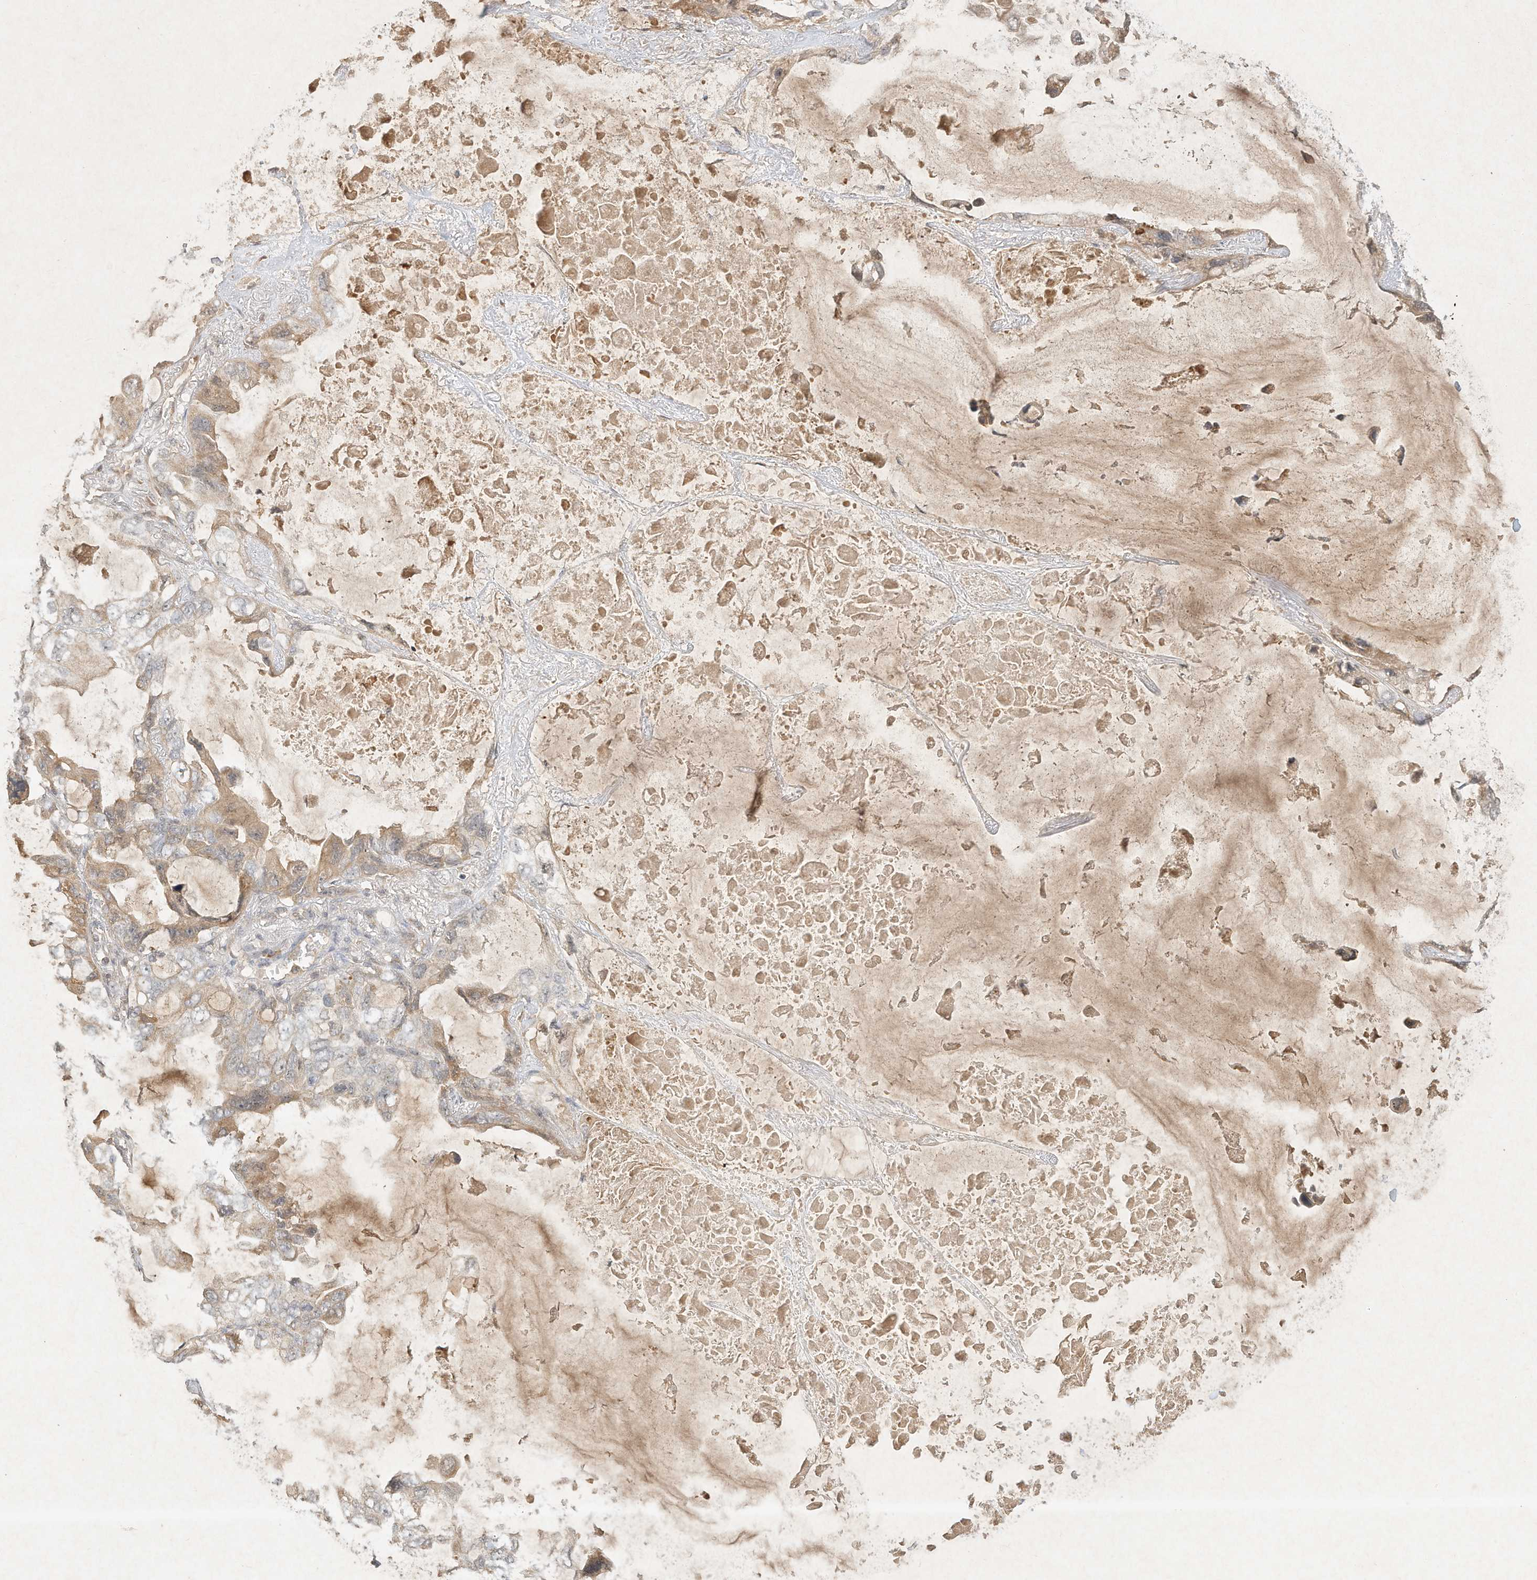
{"staining": {"intensity": "weak", "quantity": "25%-75%", "location": "cytoplasmic/membranous"}, "tissue": "lung cancer", "cell_type": "Tumor cells", "image_type": "cancer", "snomed": [{"axis": "morphology", "description": "Squamous cell carcinoma, NOS"}, {"axis": "topography", "description": "Lung"}], "caption": "Weak cytoplasmic/membranous positivity is present in about 25%-75% of tumor cells in lung cancer.", "gene": "BTRC", "patient": {"sex": "female", "age": 73}}